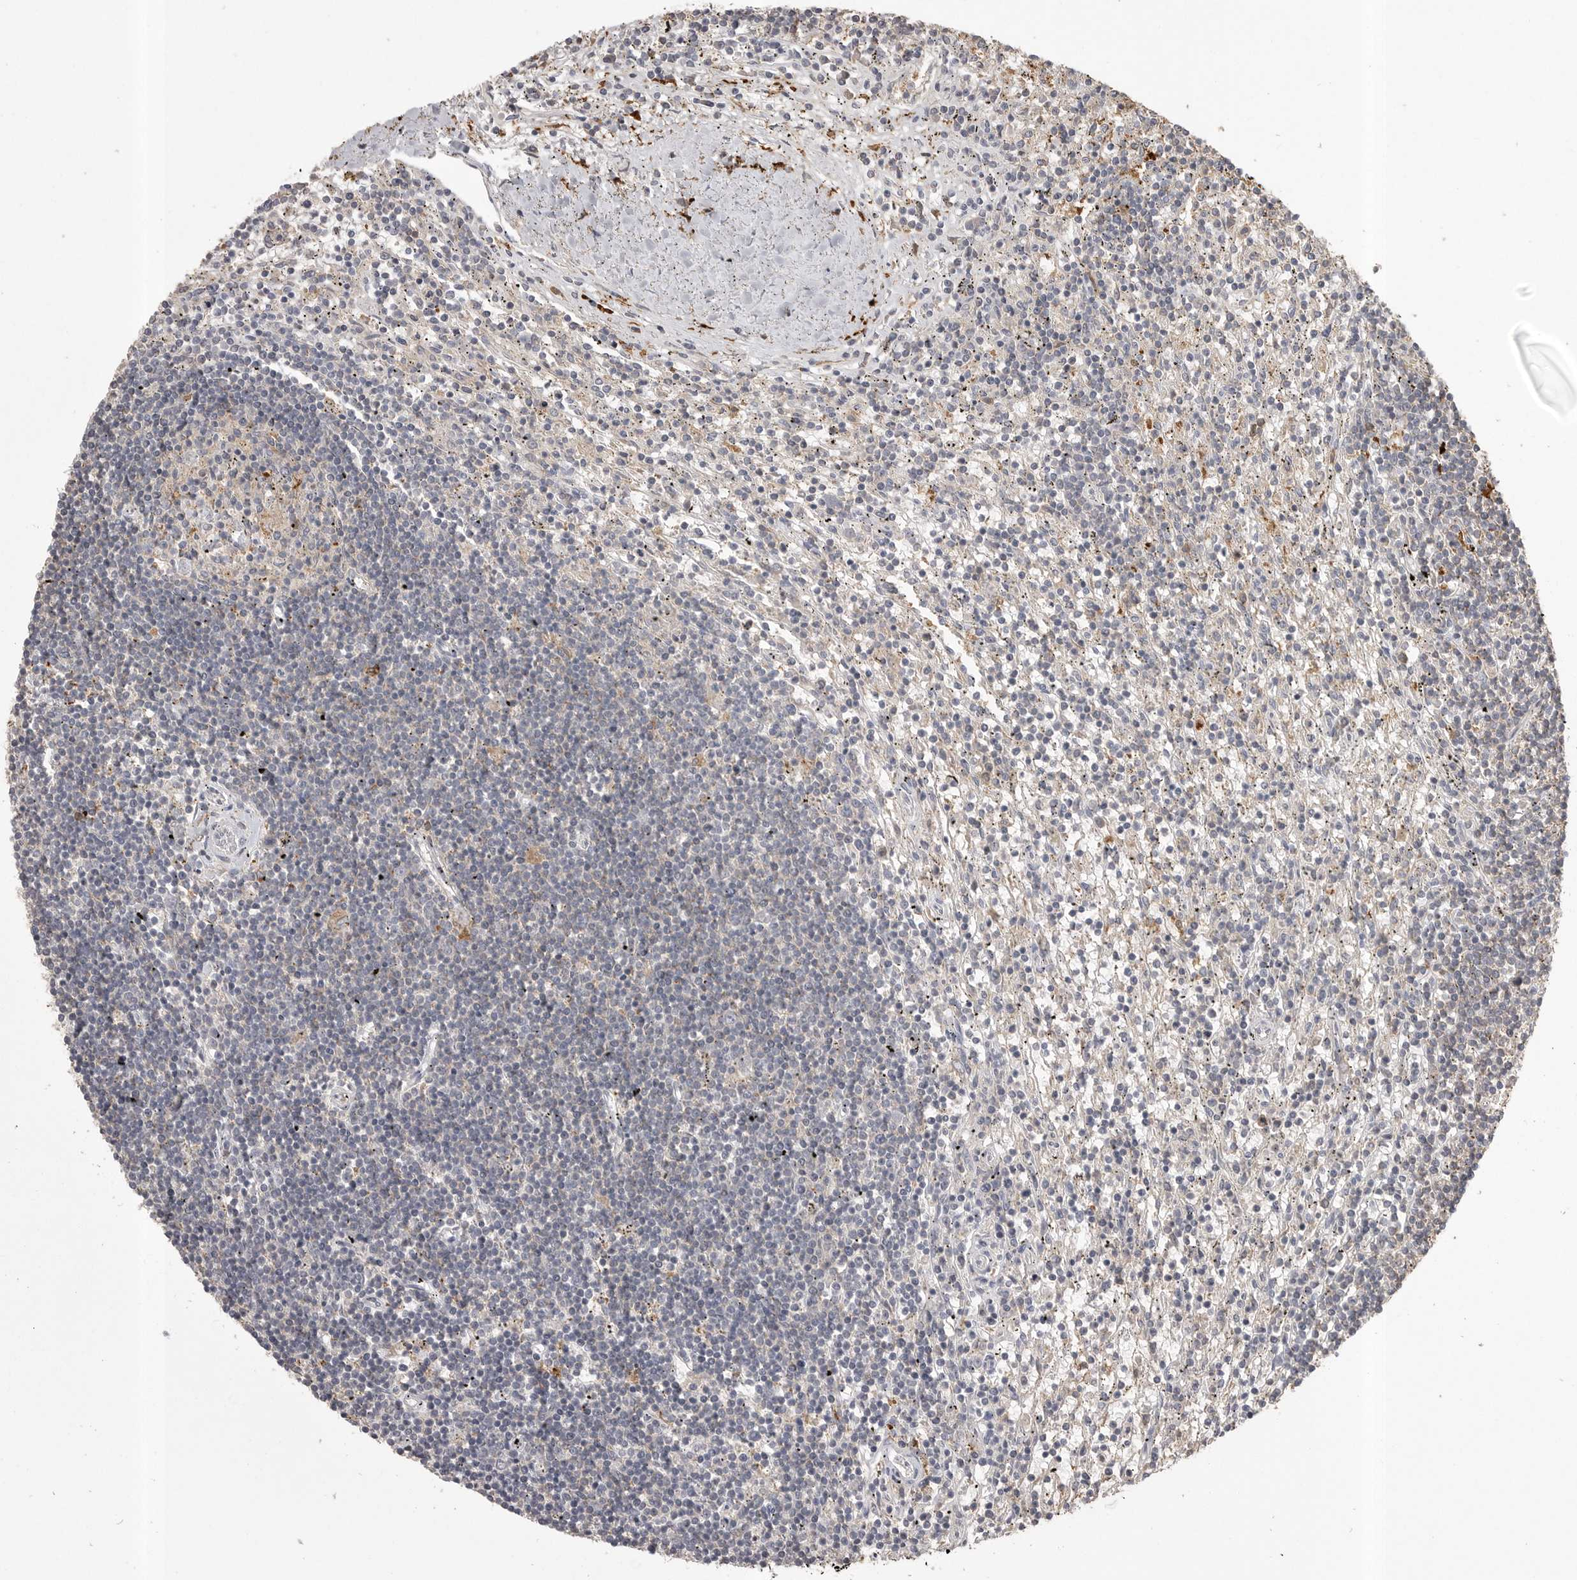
{"staining": {"intensity": "negative", "quantity": "none", "location": "none"}, "tissue": "lymphoma", "cell_type": "Tumor cells", "image_type": "cancer", "snomed": [{"axis": "morphology", "description": "Malignant lymphoma, non-Hodgkin's type, Low grade"}, {"axis": "topography", "description": "Spleen"}], "caption": "This is an IHC micrograph of low-grade malignant lymphoma, non-Hodgkin's type. There is no expression in tumor cells.", "gene": "CMTM6", "patient": {"sex": "male", "age": 76}}